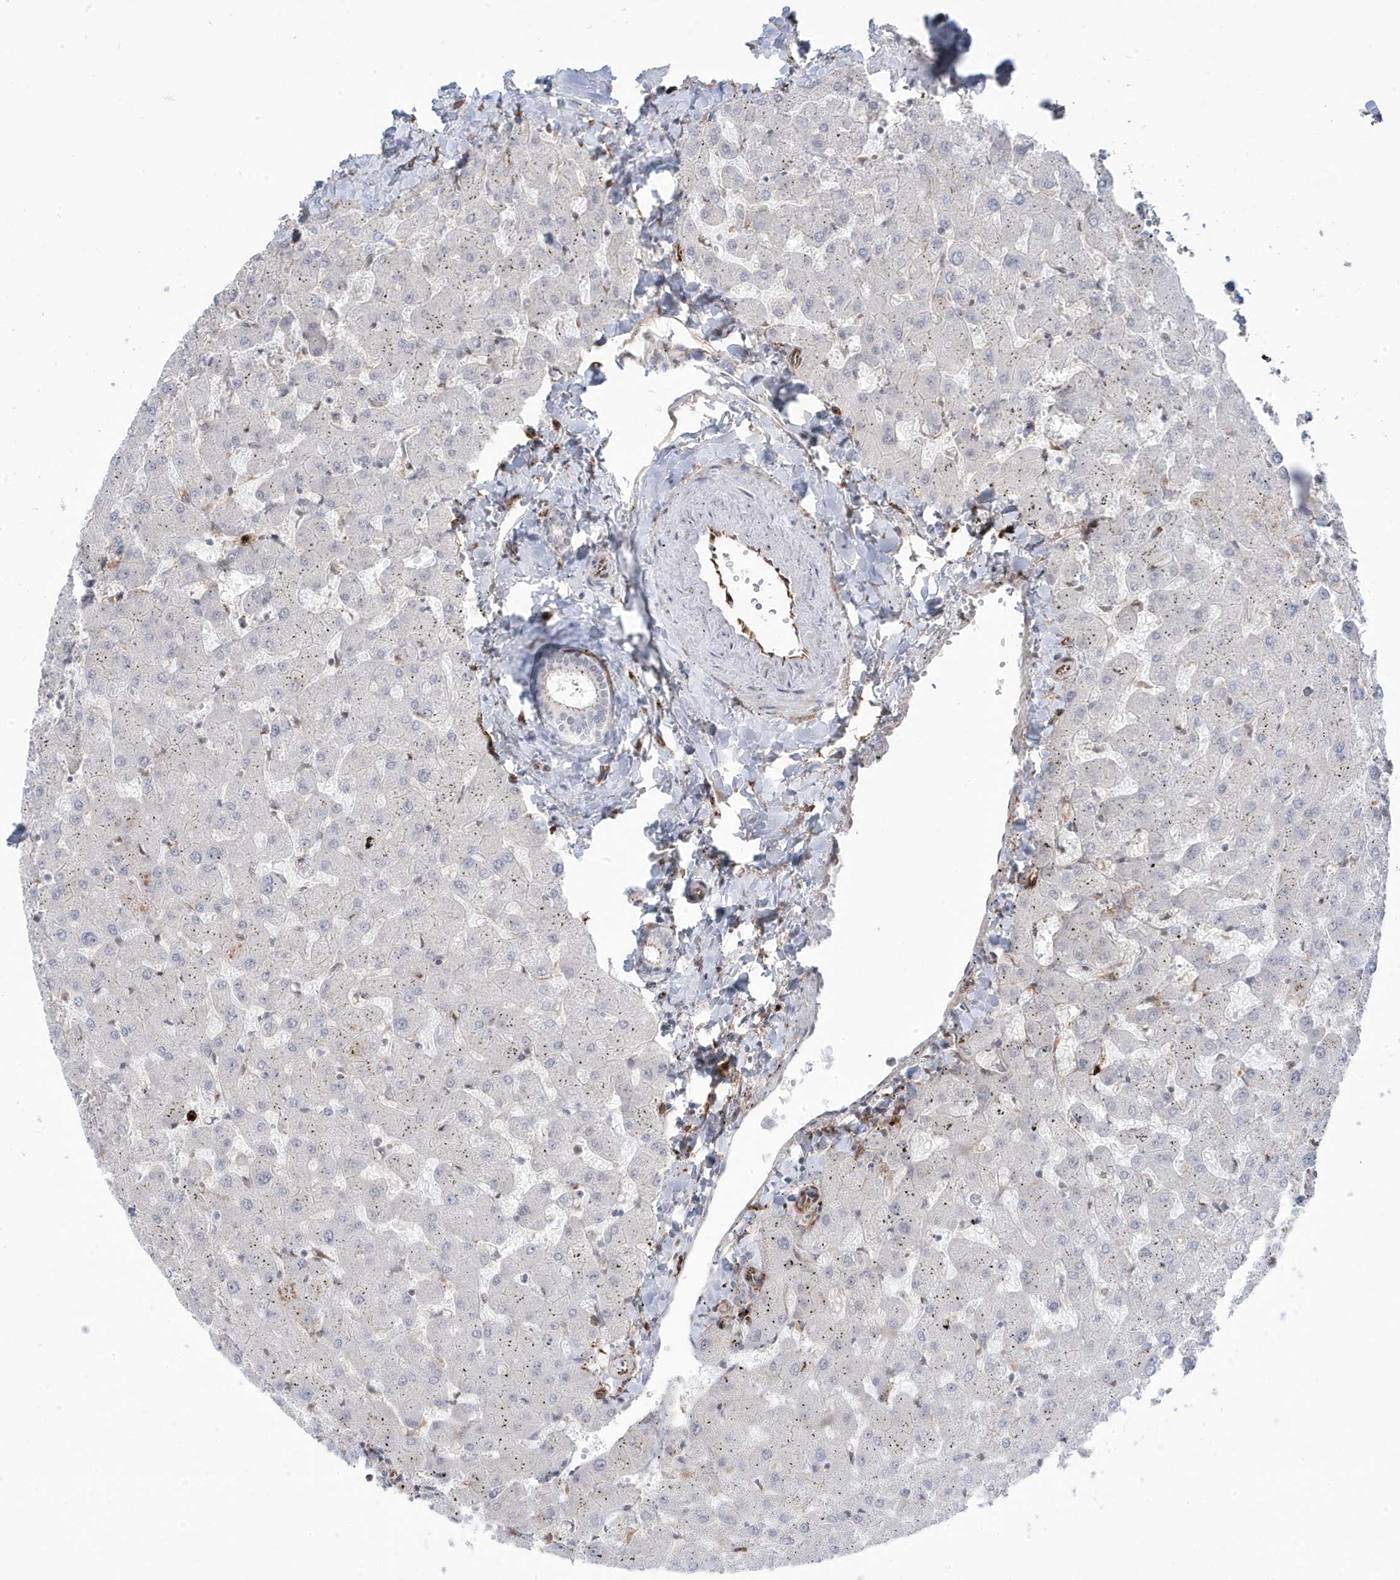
{"staining": {"intensity": "negative", "quantity": "none", "location": "none"}, "tissue": "liver", "cell_type": "Cholangiocytes", "image_type": "normal", "snomed": [{"axis": "morphology", "description": "Normal tissue, NOS"}, {"axis": "topography", "description": "Liver"}], "caption": "Photomicrograph shows no protein expression in cholangiocytes of normal liver. Nuclei are stained in blue.", "gene": "ADAMTSL3", "patient": {"sex": "female", "age": 63}}